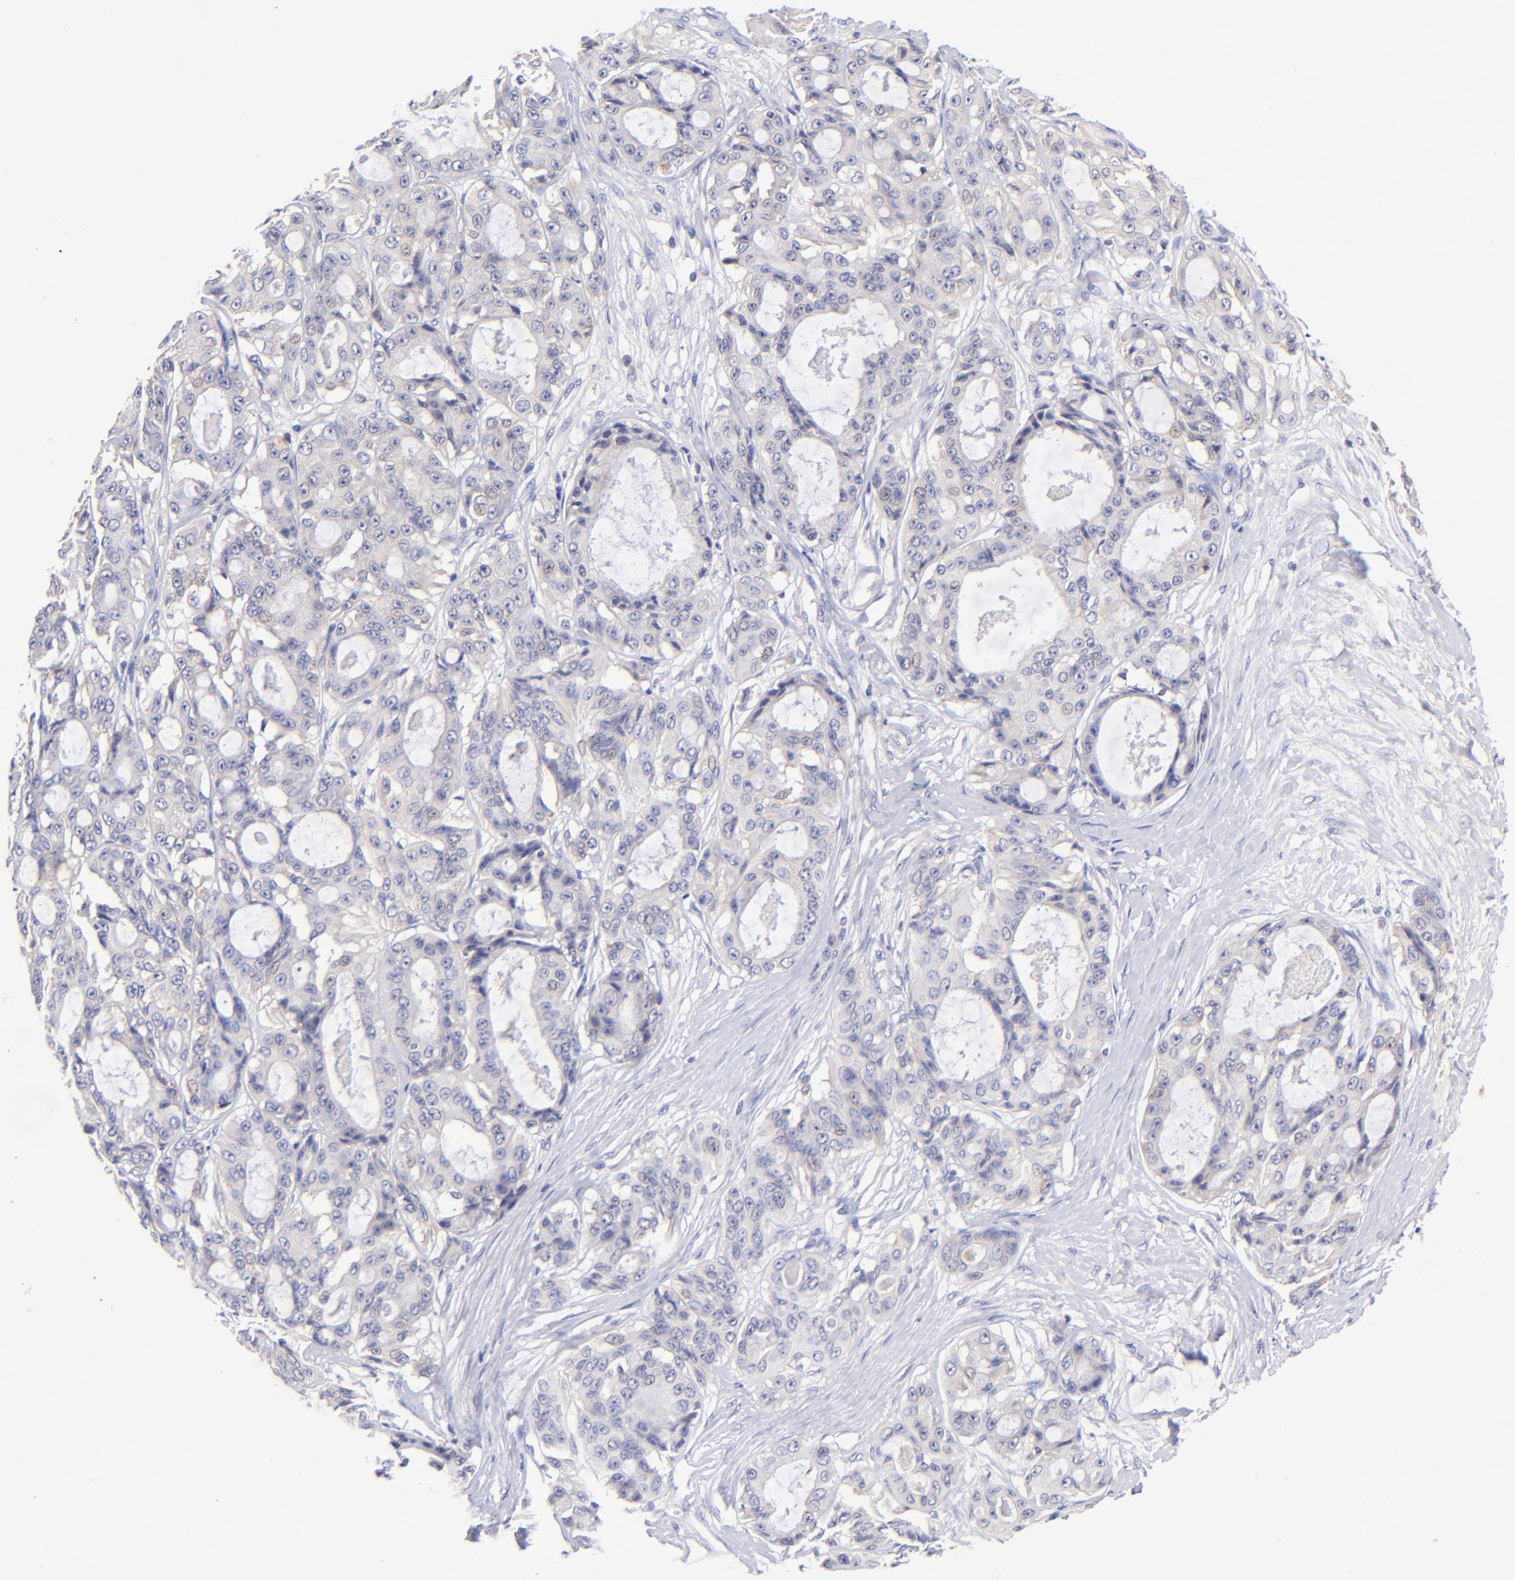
{"staining": {"intensity": "weak", "quantity": "<25%", "location": "cytoplasmic/membranous"}, "tissue": "ovarian cancer", "cell_type": "Tumor cells", "image_type": "cancer", "snomed": [{"axis": "morphology", "description": "Carcinoma, endometroid"}, {"axis": "topography", "description": "Ovary"}], "caption": "IHC of endometroid carcinoma (ovarian) shows no staining in tumor cells.", "gene": "RPL11", "patient": {"sex": "female", "age": 61}}